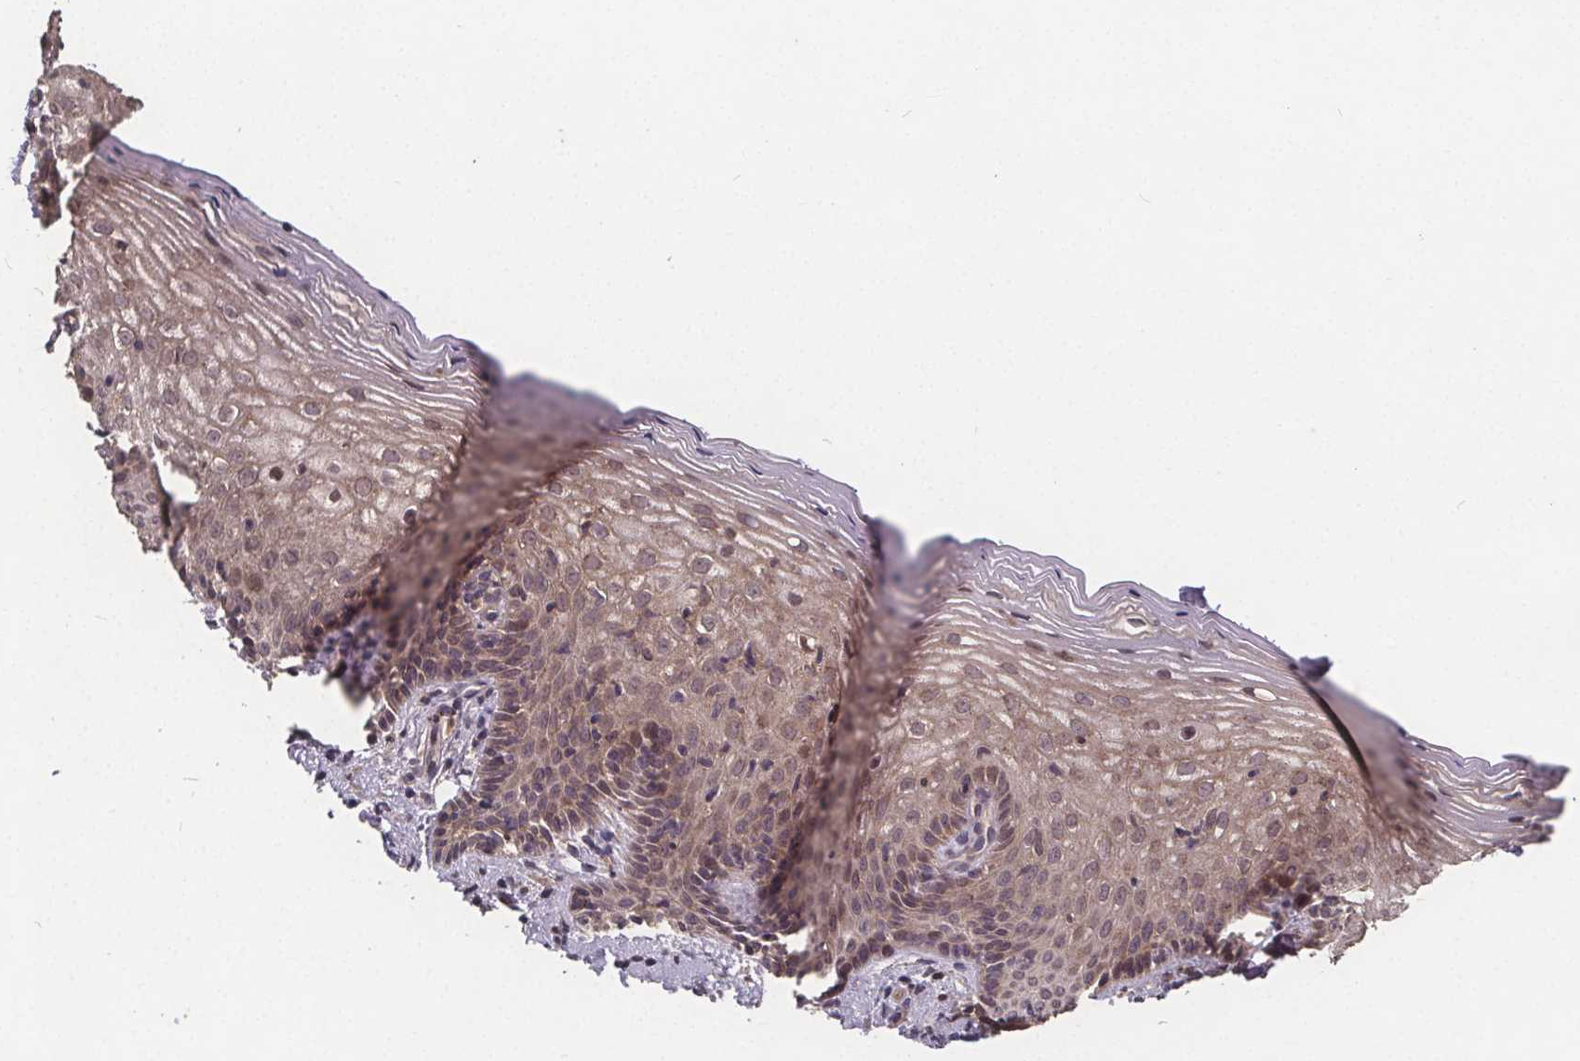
{"staining": {"intensity": "moderate", "quantity": "<25%", "location": "cytoplasmic/membranous,nuclear"}, "tissue": "vagina", "cell_type": "Squamous epithelial cells", "image_type": "normal", "snomed": [{"axis": "morphology", "description": "Normal tissue, NOS"}, {"axis": "topography", "description": "Vagina"}], "caption": "Vagina stained with DAB immunohistochemistry demonstrates low levels of moderate cytoplasmic/membranous,nuclear positivity in about <25% of squamous epithelial cells.", "gene": "USP9X", "patient": {"sex": "female", "age": 45}}